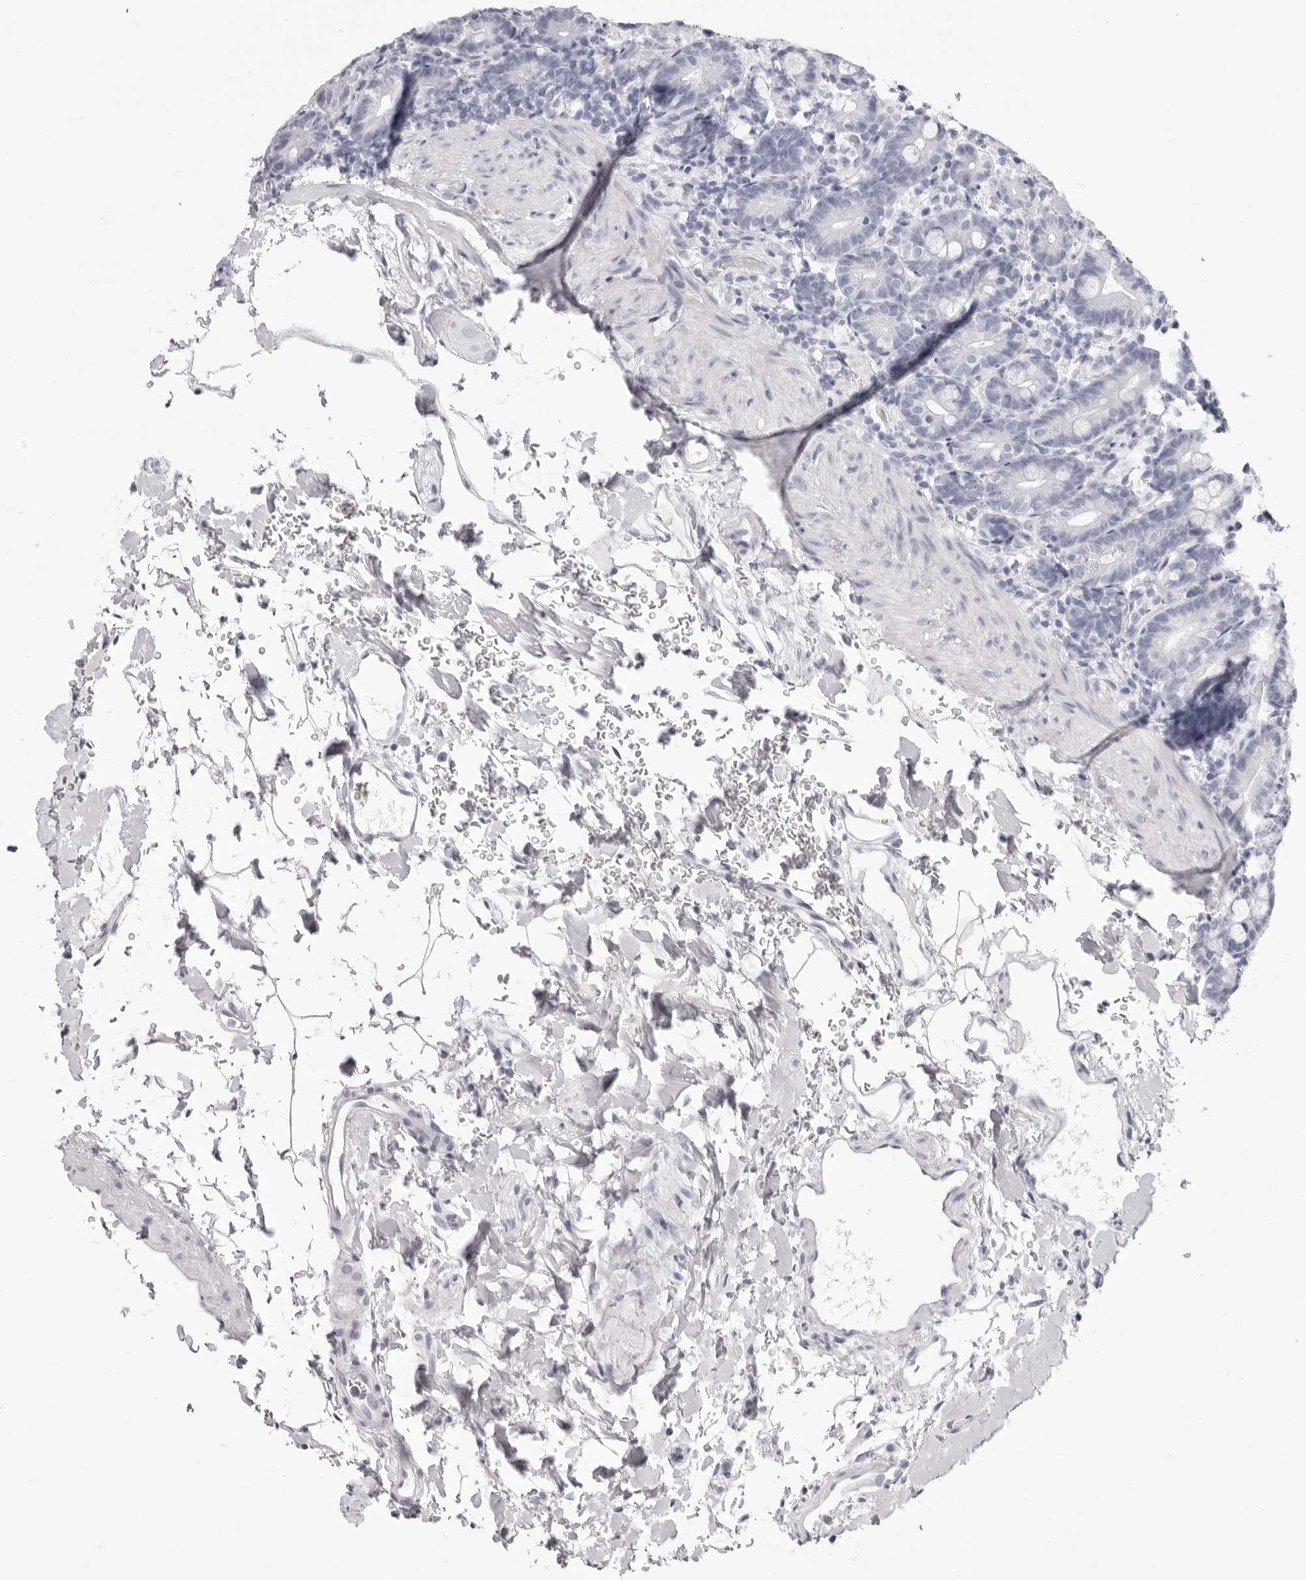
{"staining": {"intensity": "negative", "quantity": "none", "location": "none"}, "tissue": "duodenum", "cell_type": "Glandular cells", "image_type": "normal", "snomed": [{"axis": "morphology", "description": "Normal tissue, NOS"}, {"axis": "topography", "description": "Duodenum"}], "caption": "Immunohistochemical staining of benign human duodenum demonstrates no significant staining in glandular cells.", "gene": "TMOD4", "patient": {"sex": "male", "age": 54}}